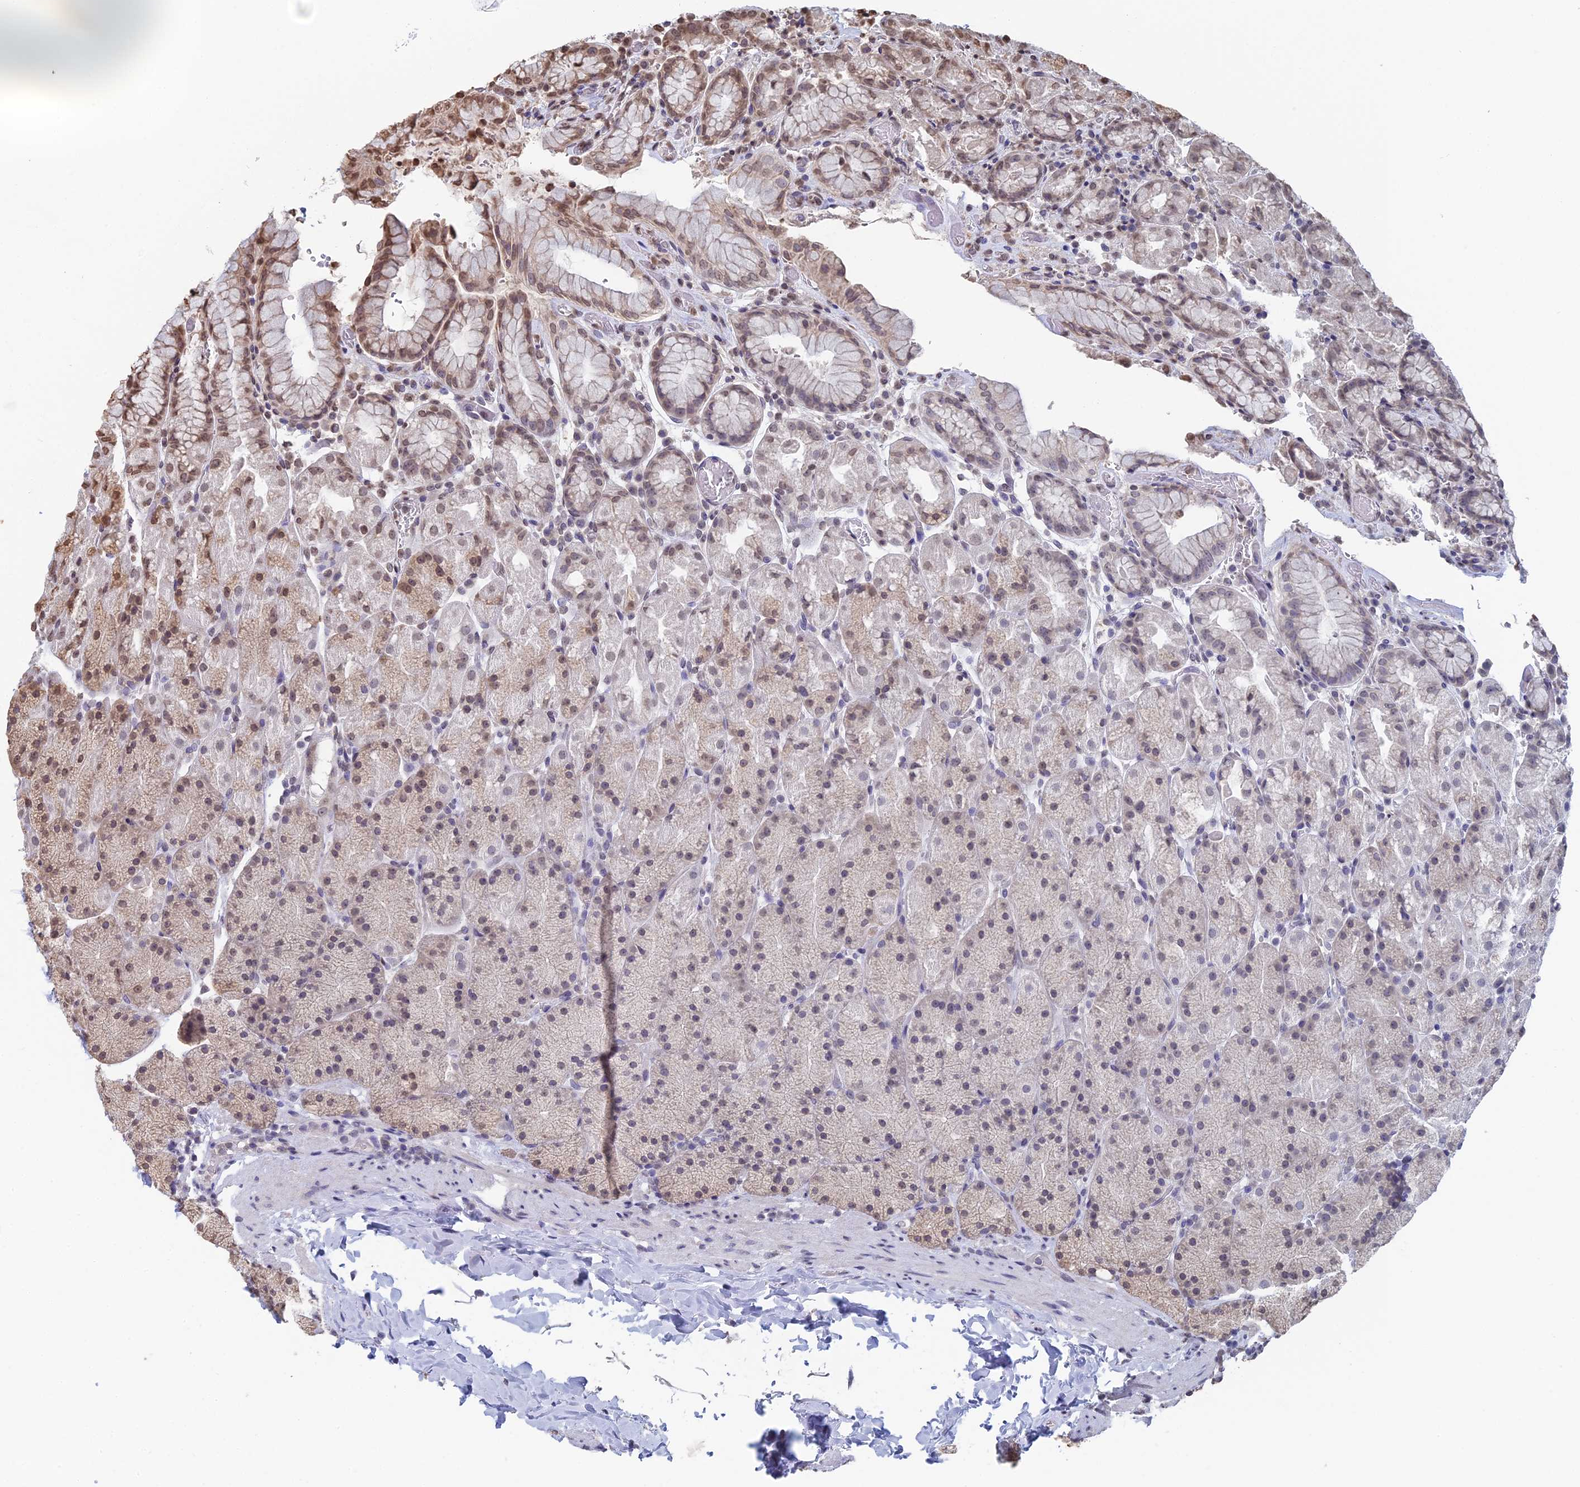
{"staining": {"intensity": "weak", "quantity": "25%-75%", "location": "cytoplasmic/membranous,nuclear"}, "tissue": "stomach", "cell_type": "Glandular cells", "image_type": "normal", "snomed": [{"axis": "morphology", "description": "Normal tissue, NOS"}, {"axis": "topography", "description": "Stomach, upper"}, {"axis": "topography", "description": "Stomach, lower"}], "caption": "Protein staining demonstrates weak cytoplasmic/membranous,nuclear positivity in about 25%-75% of glandular cells in unremarkable stomach.", "gene": "PRR22", "patient": {"sex": "male", "age": 67}}